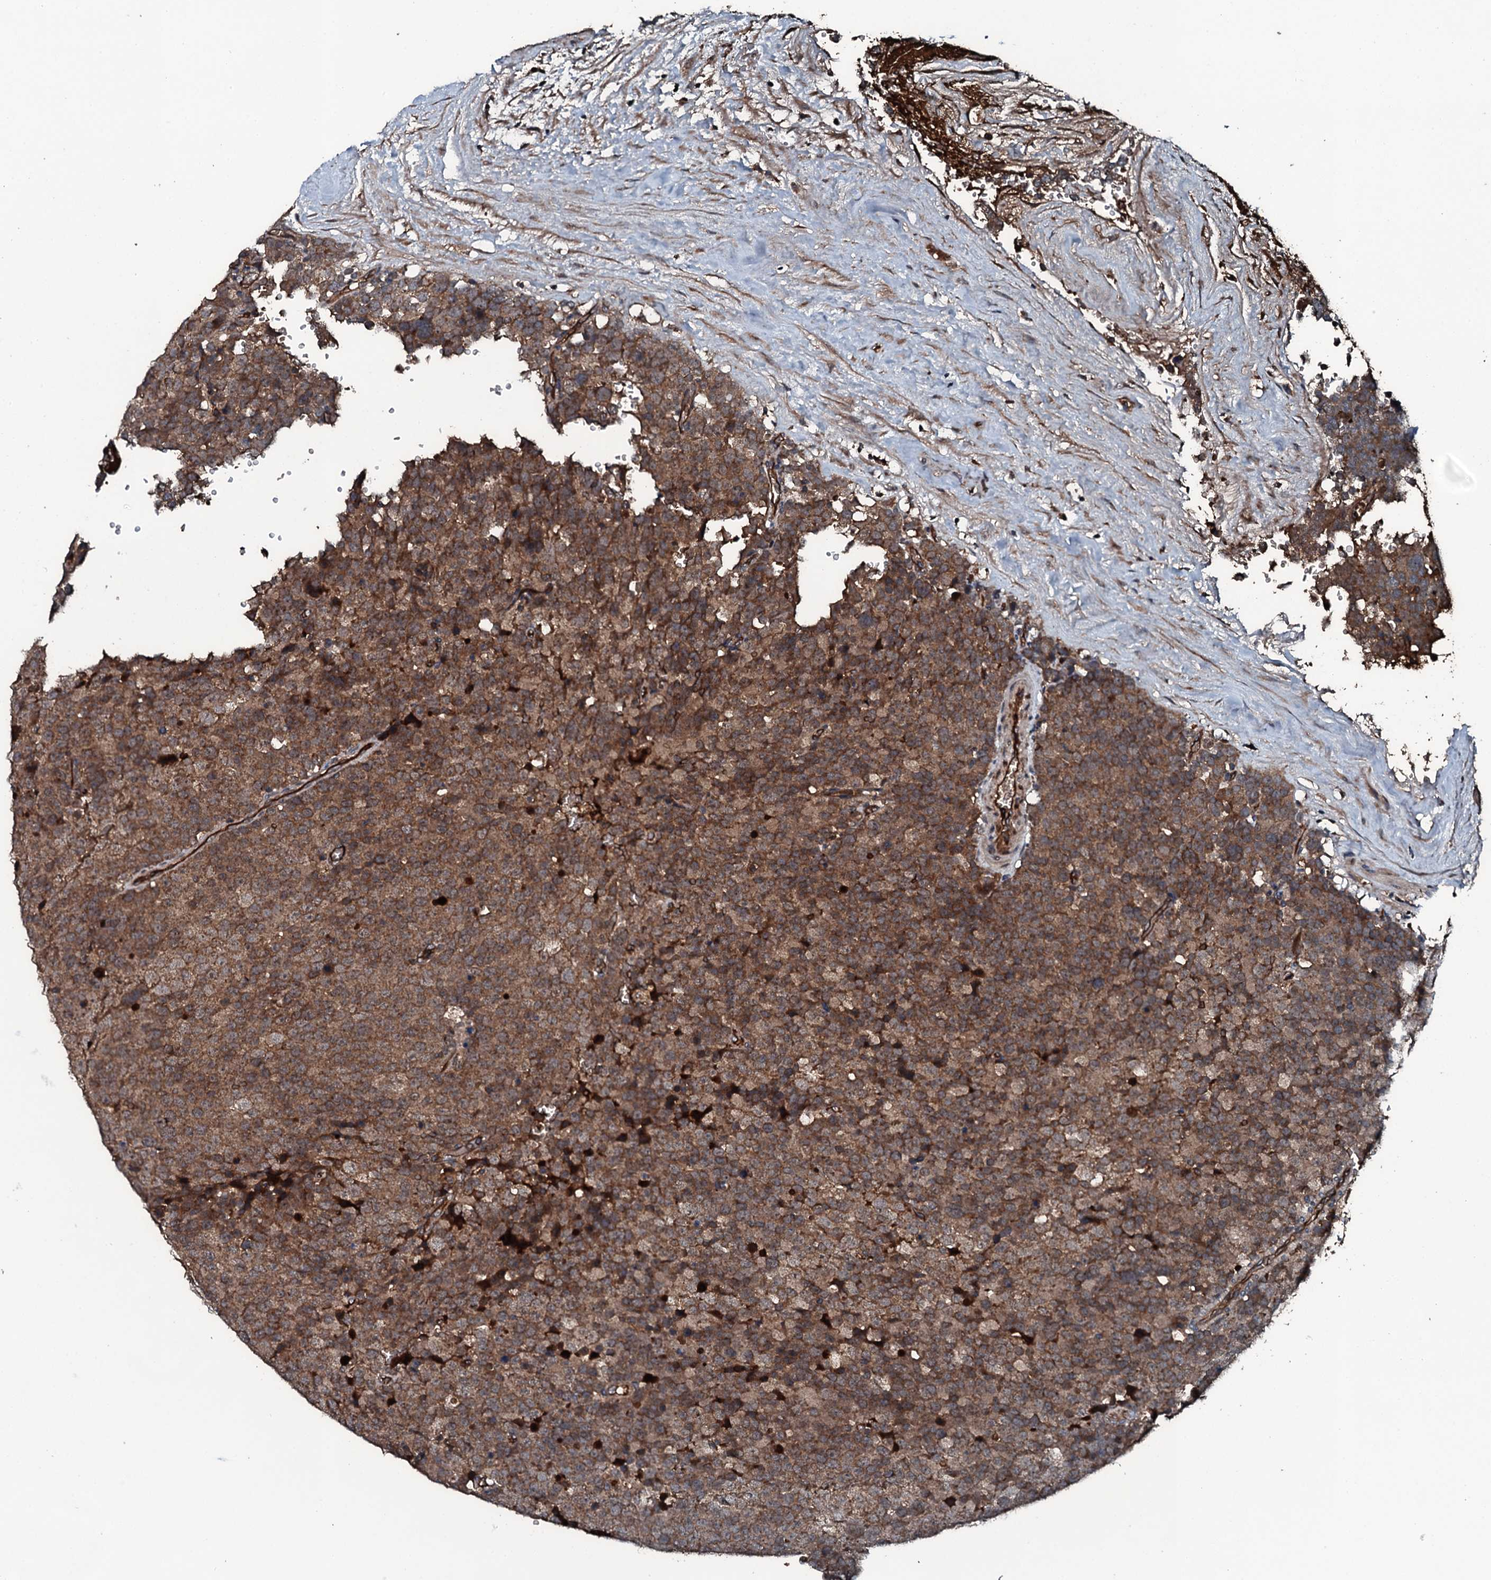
{"staining": {"intensity": "moderate", "quantity": ">75%", "location": "cytoplasmic/membranous"}, "tissue": "testis cancer", "cell_type": "Tumor cells", "image_type": "cancer", "snomed": [{"axis": "morphology", "description": "Seminoma, NOS"}, {"axis": "topography", "description": "Testis"}], "caption": "Immunohistochemical staining of seminoma (testis) demonstrates medium levels of moderate cytoplasmic/membranous protein staining in approximately >75% of tumor cells.", "gene": "TRIM7", "patient": {"sex": "male", "age": 71}}